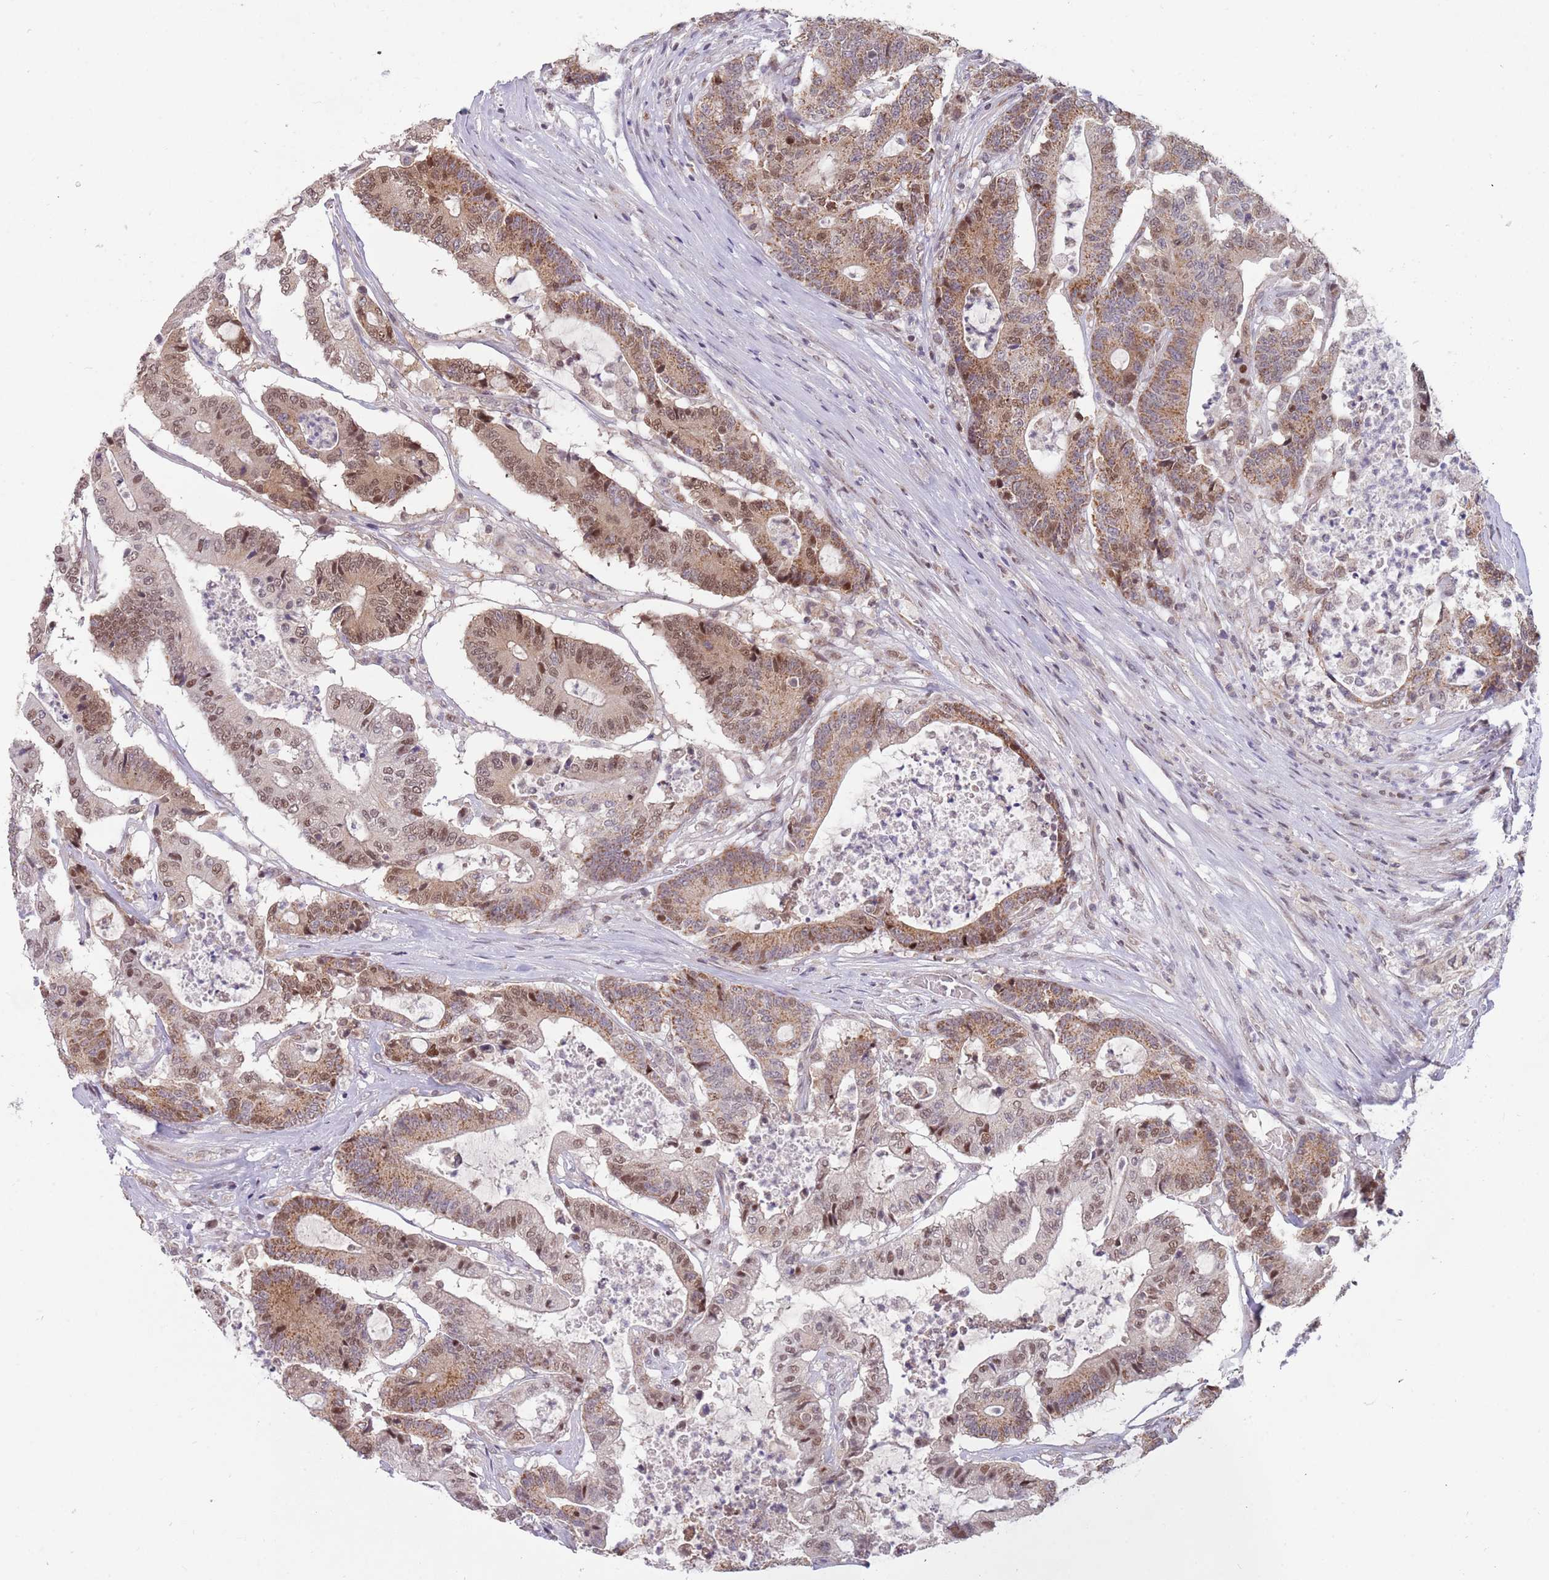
{"staining": {"intensity": "moderate", "quantity": ">75%", "location": "cytoplasmic/membranous,nuclear"}, "tissue": "colorectal cancer", "cell_type": "Tumor cells", "image_type": "cancer", "snomed": [{"axis": "morphology", "description": "Adenocarcinoma, NOS"}, {"axis": "topography", "description": "Colon"}], "caption": "Protein staining displays moderate cytoplasmic/membranous and nuclear expression in approximately >75% of tumor cells in colorectal adenocarcinoma.", "gene": "TIMM13", "patient": {"sex": "female", "age": 84}}